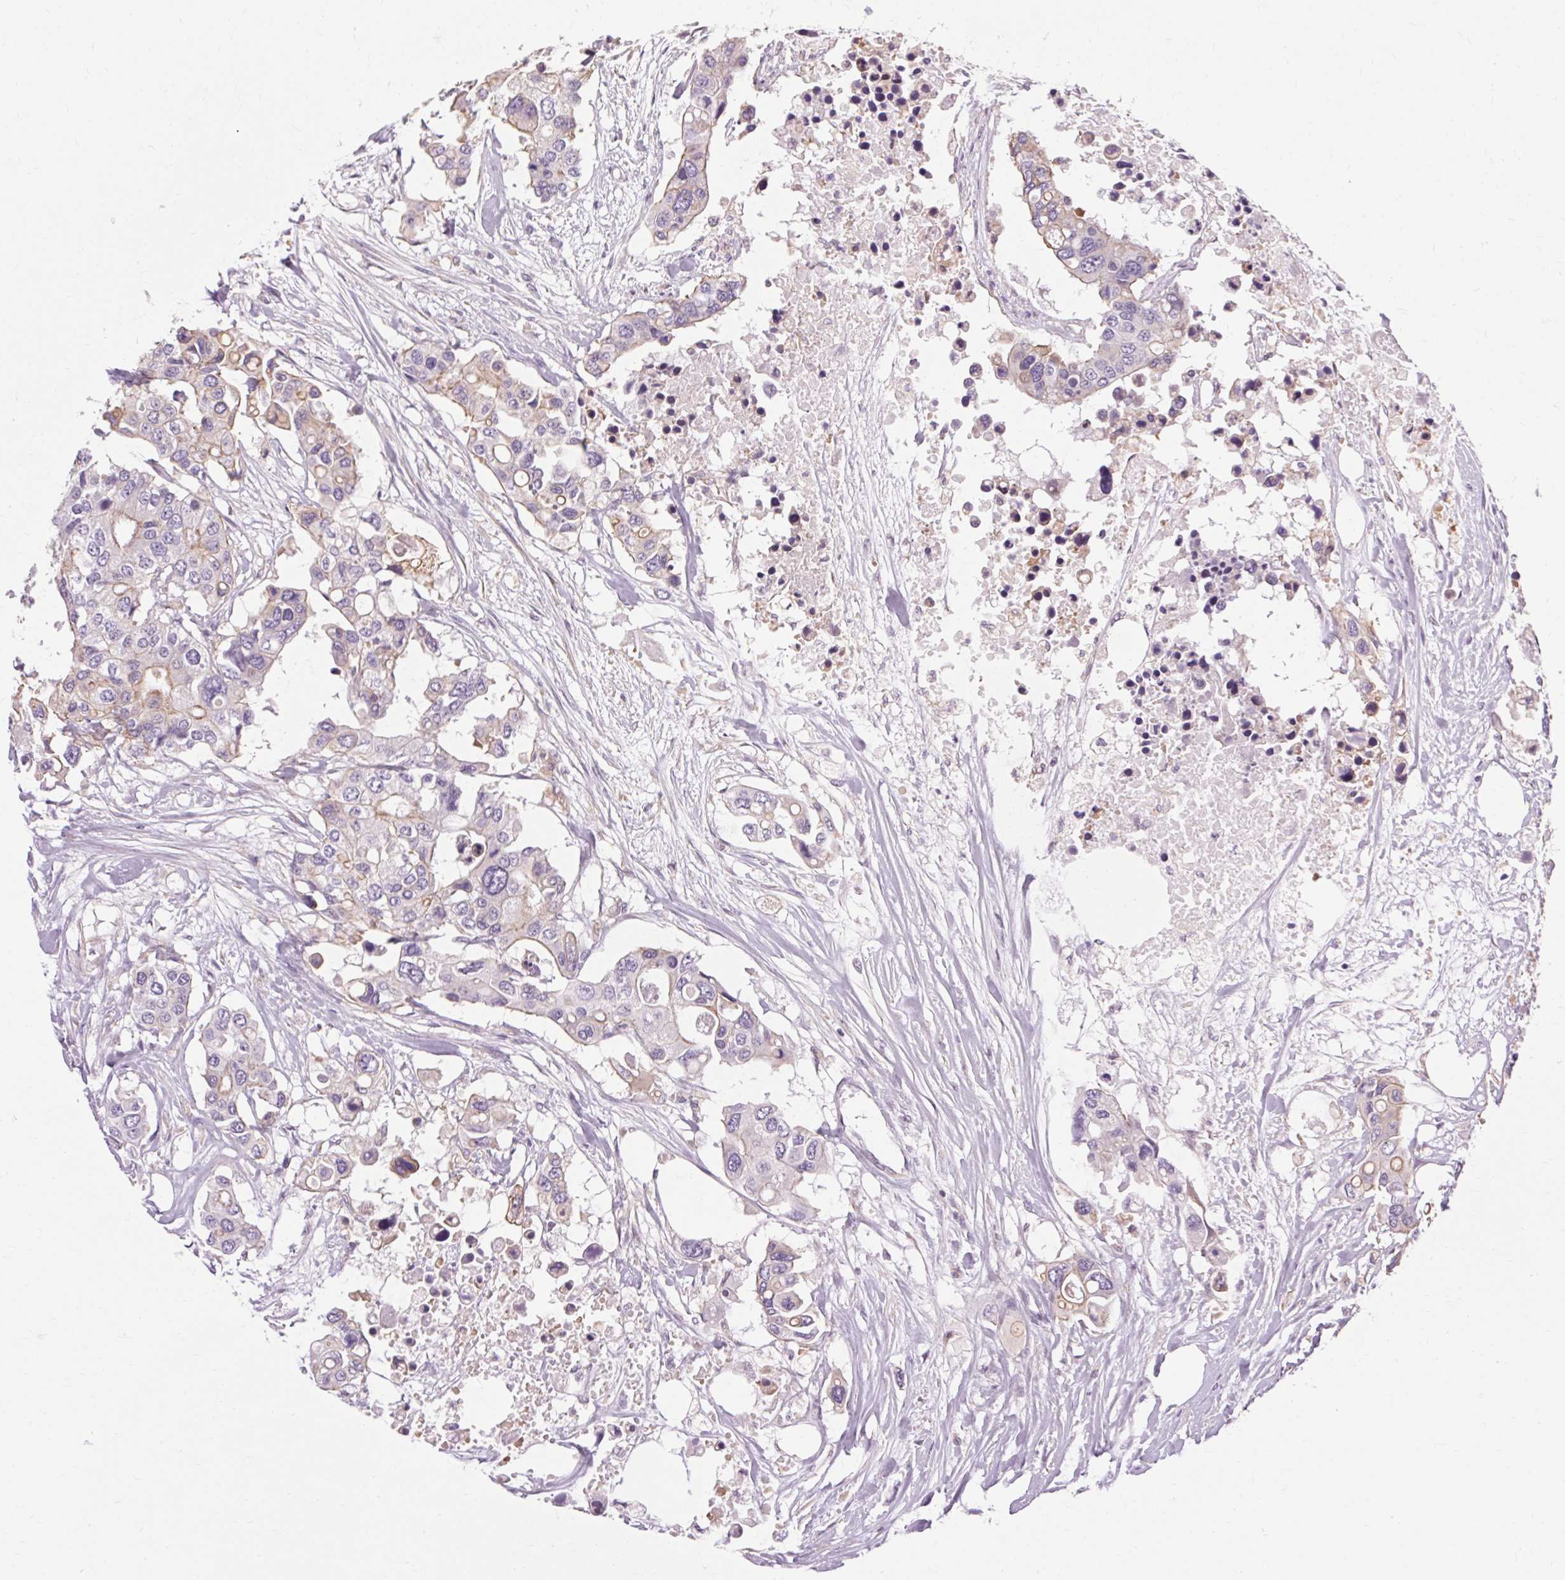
{"staining": {"intensity": "weak", "quantity": "<25%", "location": "cytoplasmic/membranous"}, "tissue": "colorectal cancer", "cell_type": "Tumor cells", "image_type": "cancer", "snomed": [{"axis": "morphology", "description": "Adenocarcinoma, NOS"}, {"axis": "topography", "description": "Colon"}], "caption": "High power microscopy histopathology image of an IHC image of colorectal cancer, revealing no significant positivity in tumor cells.", "gene": "TM6SF1", "patient": {"sex": "male", "age": 77}}